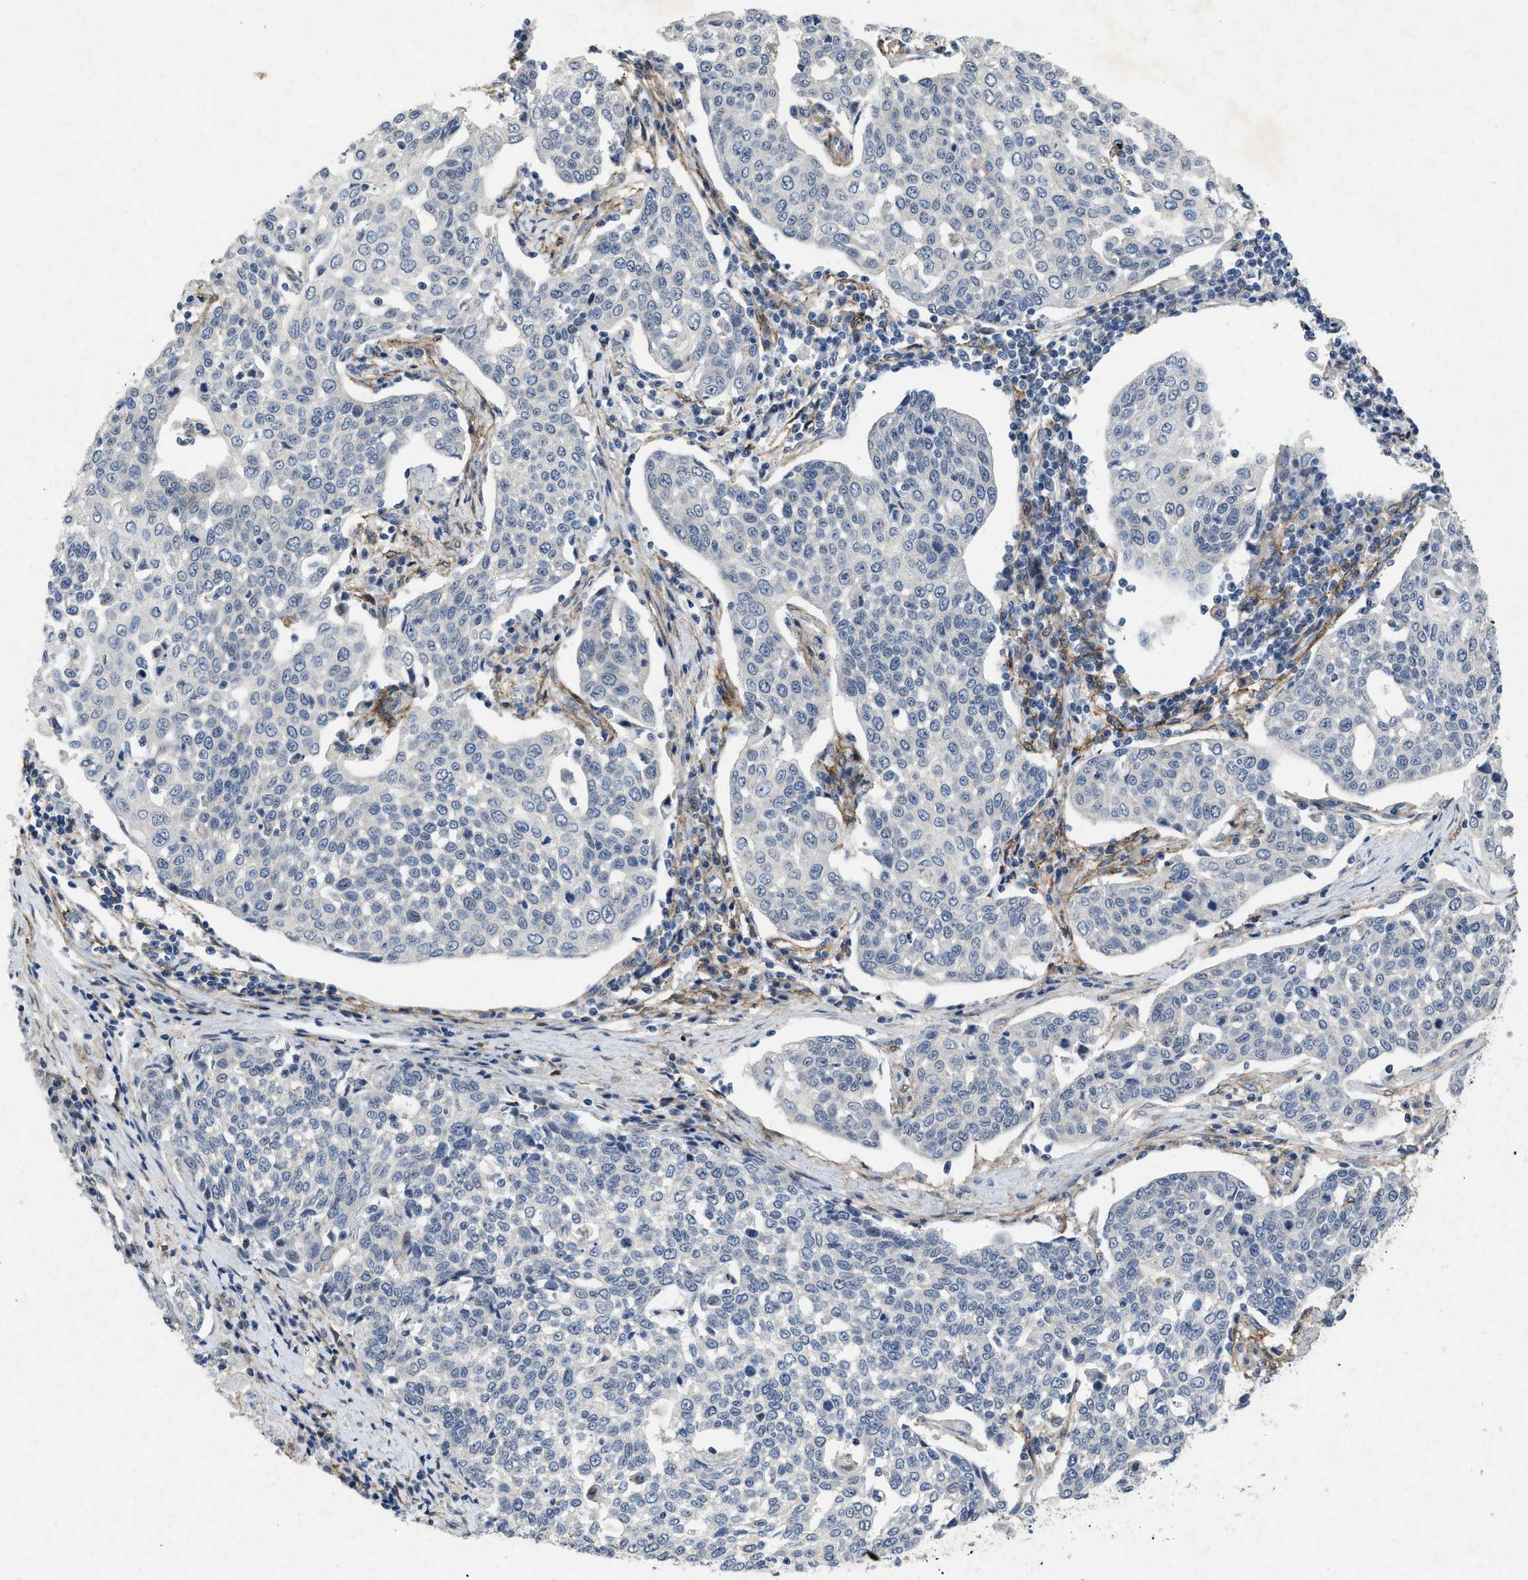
{"staining": {"intensity": "negative", "quantity": "none", "location": "none"}, "tissue": "cervical cancer", "cell_type": "Tumor cells", "image_type": "cancer", "snomed": [{"axis": "morphology", "description": "Squamous cell carcinoma, NOS"}, {"axis": "topography", "description": "Cervix"}], "caption": "Immunohistochemical staining of cervical cancer (squamous cell carcinoma) displays no significant staining in tumor cells.", "gene": "PDGFRA", "patient": {"sex": "female", "age": 34}}